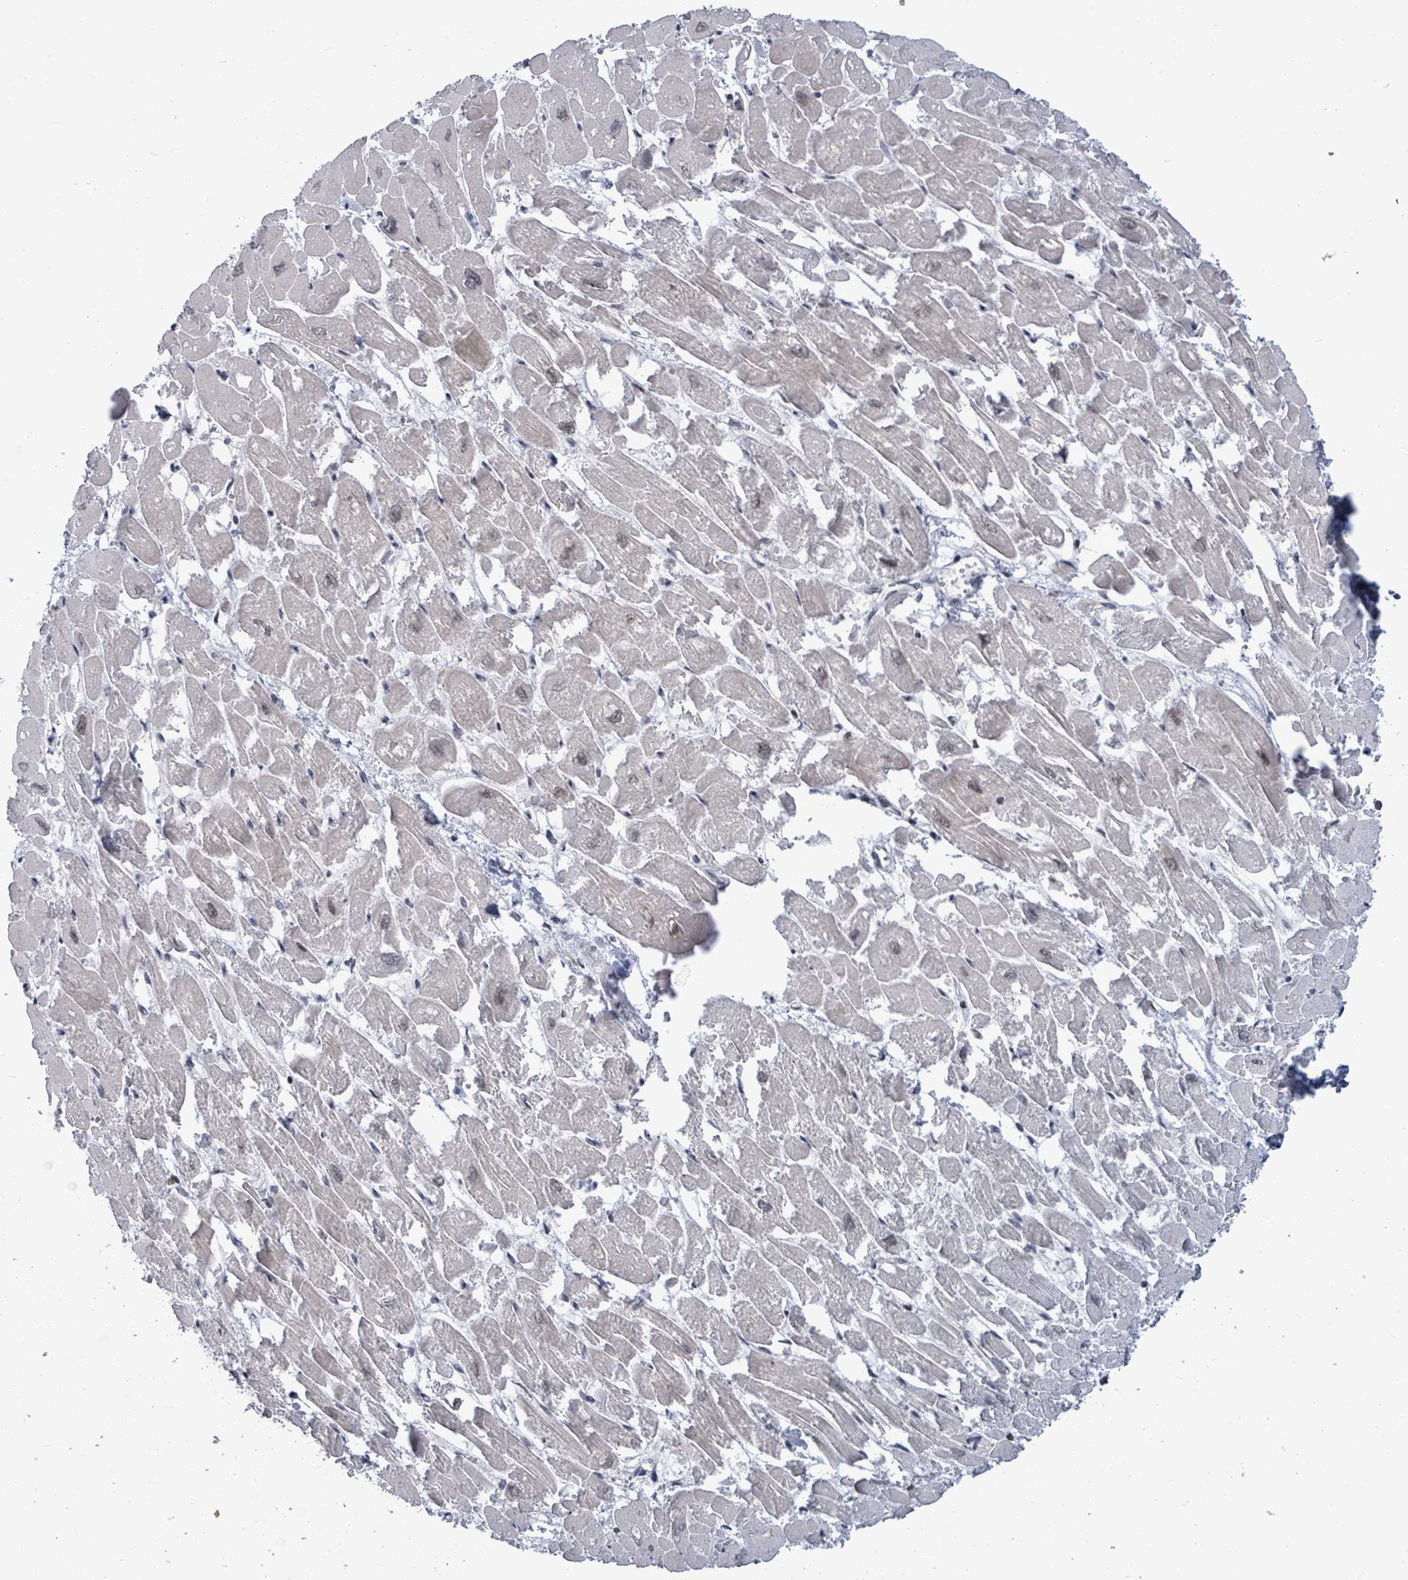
{"staining": {"intensity": "weak", "quantity": "25%-75%", "location": "cytoplasmic/membranous,nuclear"}, "tissue": "heart muscle", "cell_type": "Cardiomyocytes", "image_type": "normal", "snomed": [{"axis": "morphology", "description": "Normal tissue, NOS"}, {"axis": "topography", "description": "Heart"}], "caption": "Immunohistochemistry (IHC) of benign heart muscle exhibits low levels of weak cytoplasmic/membranous,nuclear expression in about 25%-75% of cardiomyocytes.", "gene": "BIVM", "patient": {"sex": "male", "age": 54}}